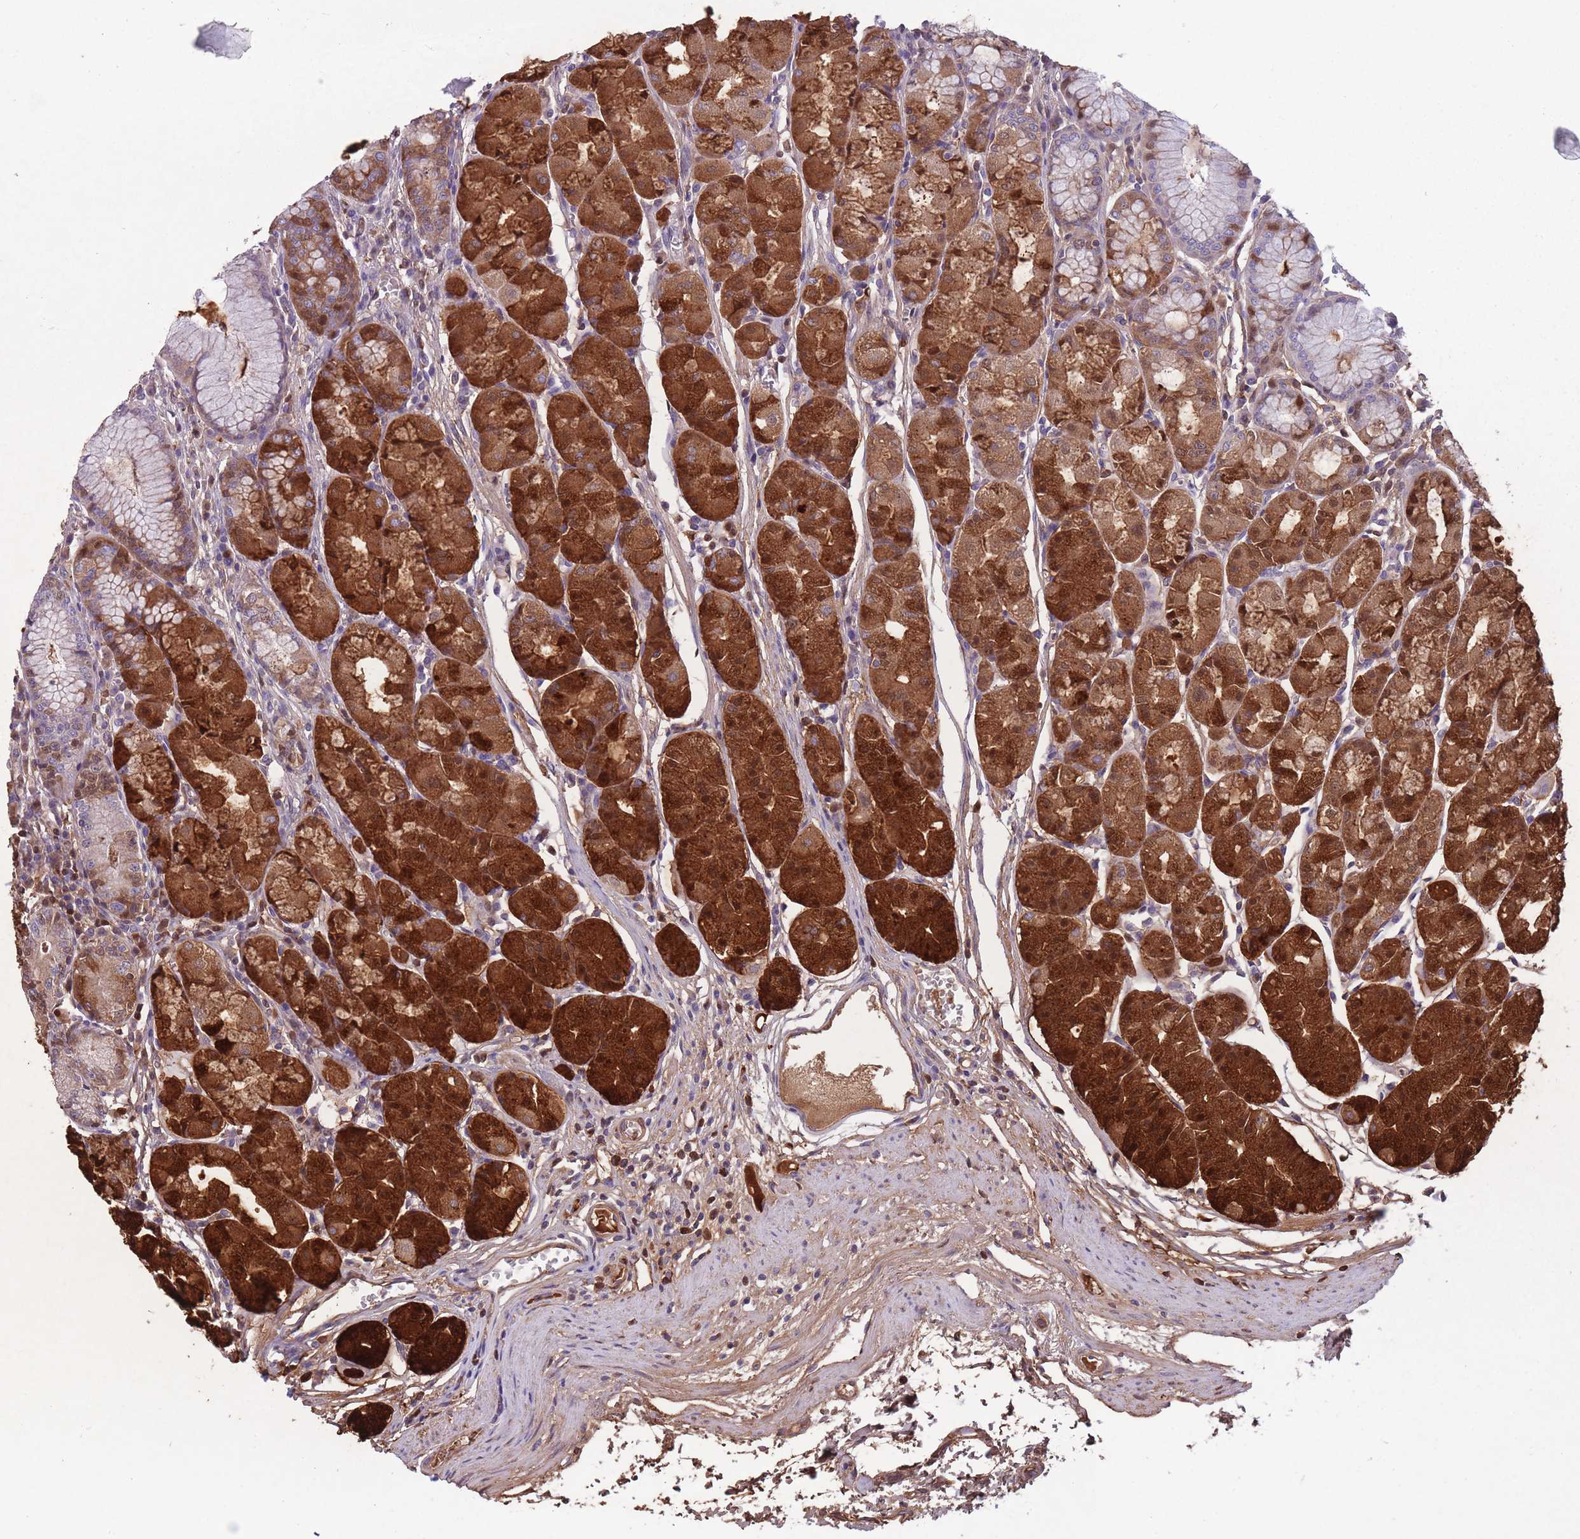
{"staining": {"intensity": "strong", "quantity": "25%-75%", "location": "cytoplasmic/membranous,nuclear"}, "tissue": "stomach", "cell_type": "Glandular cells", "image_type": "normal", "snomed": [{"axis": "morphology", "description": "Normal tissue, NOS"}, {"axis": "topography", "description": "Stomach"}], "caption": "This micrograph demonstrates unremarkable stomach stained with immunohistochemistry to label a protein in brown. The cytoplasmic/membranous,nuclear of glandular cells show strong positivity for the protein. Nuclei are counter-stained blue.", "gene": "ITPKC", "patient": {"sex": "male", "age": 55}}